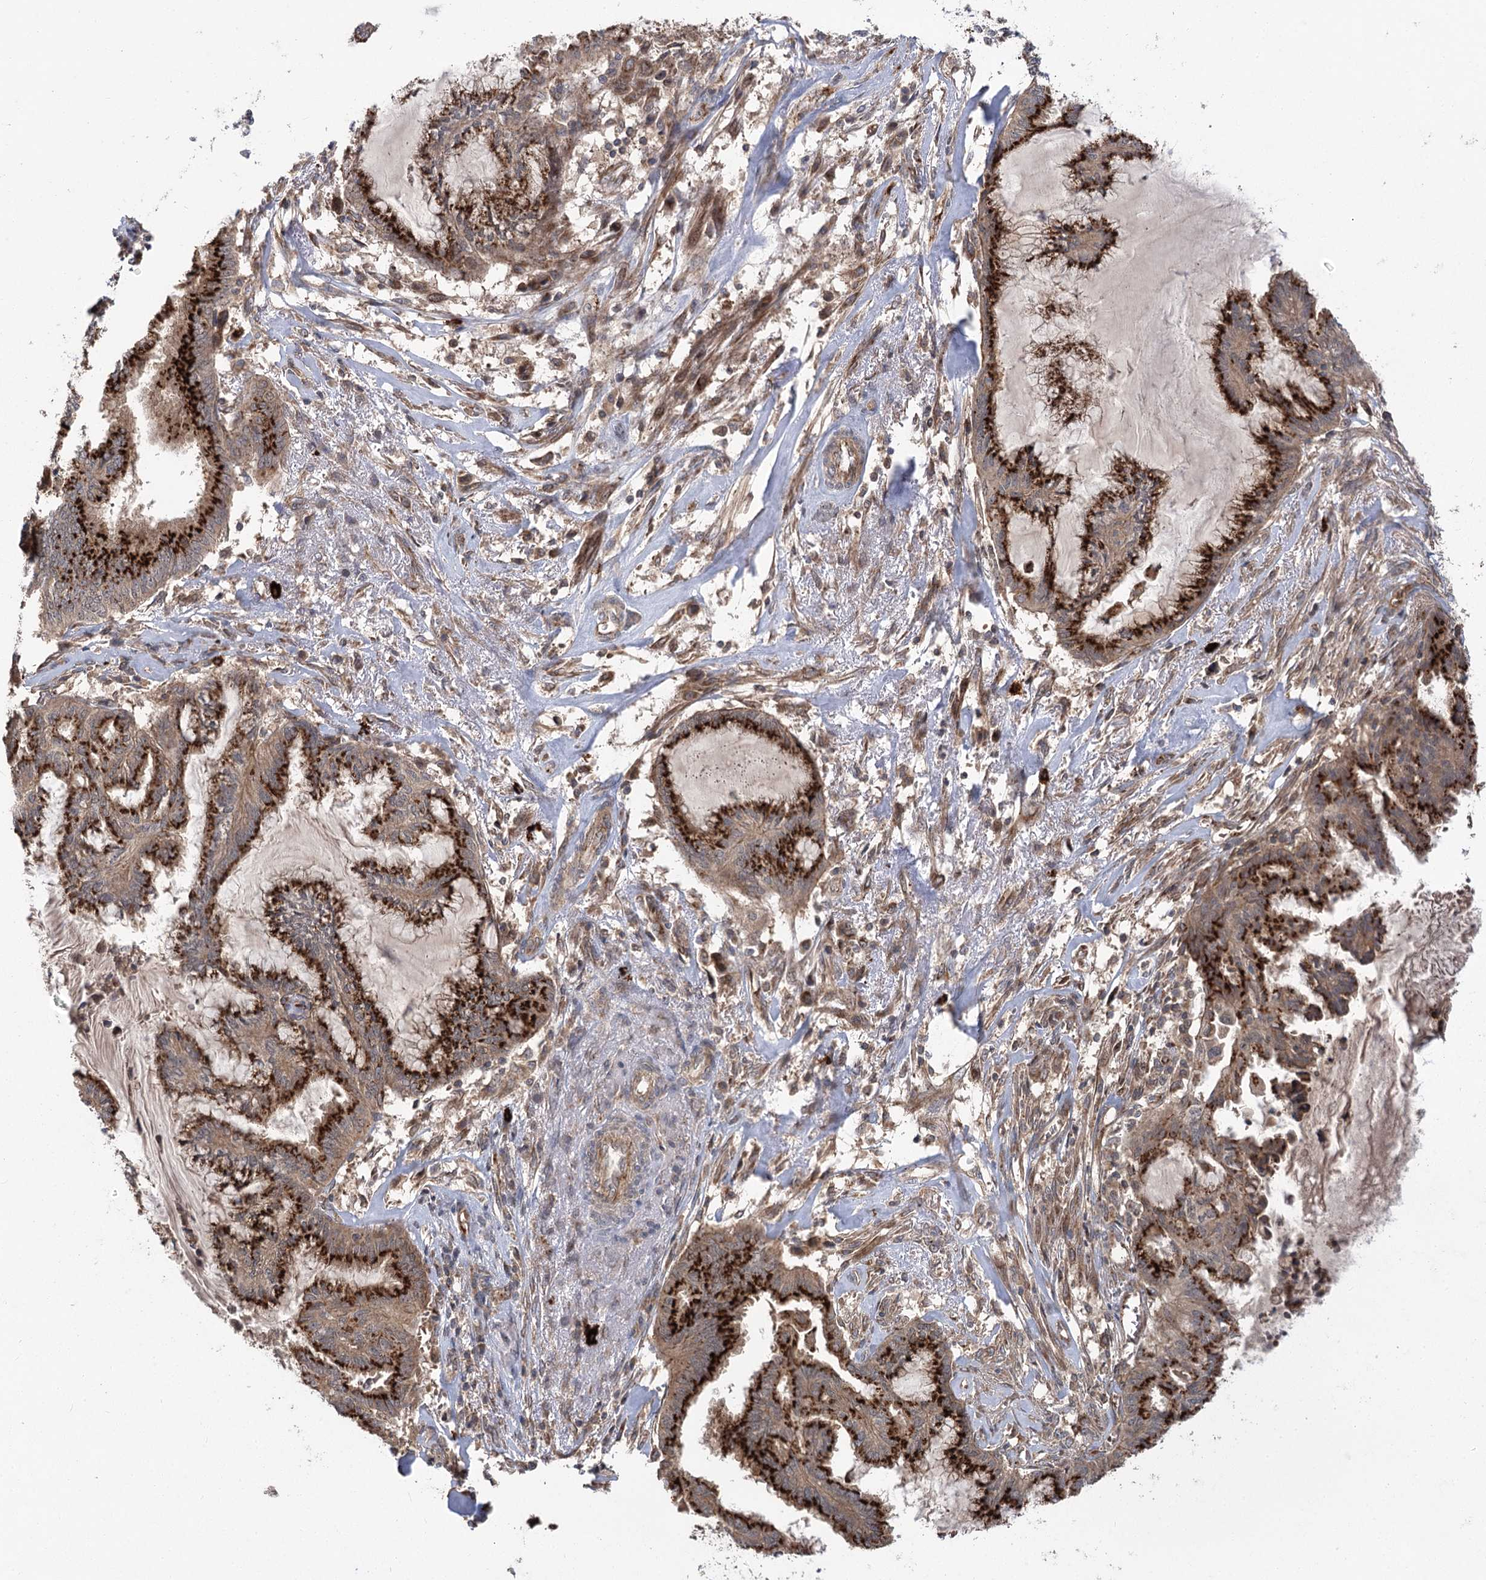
{"staining": {"intensity": "strong", "quantity": ">75%", "location": "cytoplasmic/membranous"}, "tissue": "endometrial cancer", "cell_type": "Tumor cells", "image_type": "cancer", "snomed": [{"axis": "morphology", "description": "Adenocarcinoma, NOS"}, {"axis": "topography", "description": "Endometrium"}], "caption": "The histopathology image exhibits a brown stain indicating the presence of a protein in the cytoplasmic/membranous of tumor cells in endometrial adenocarcinoma.", "gene": "CARD19", "patient": {"sex": "female", "age": 86}}